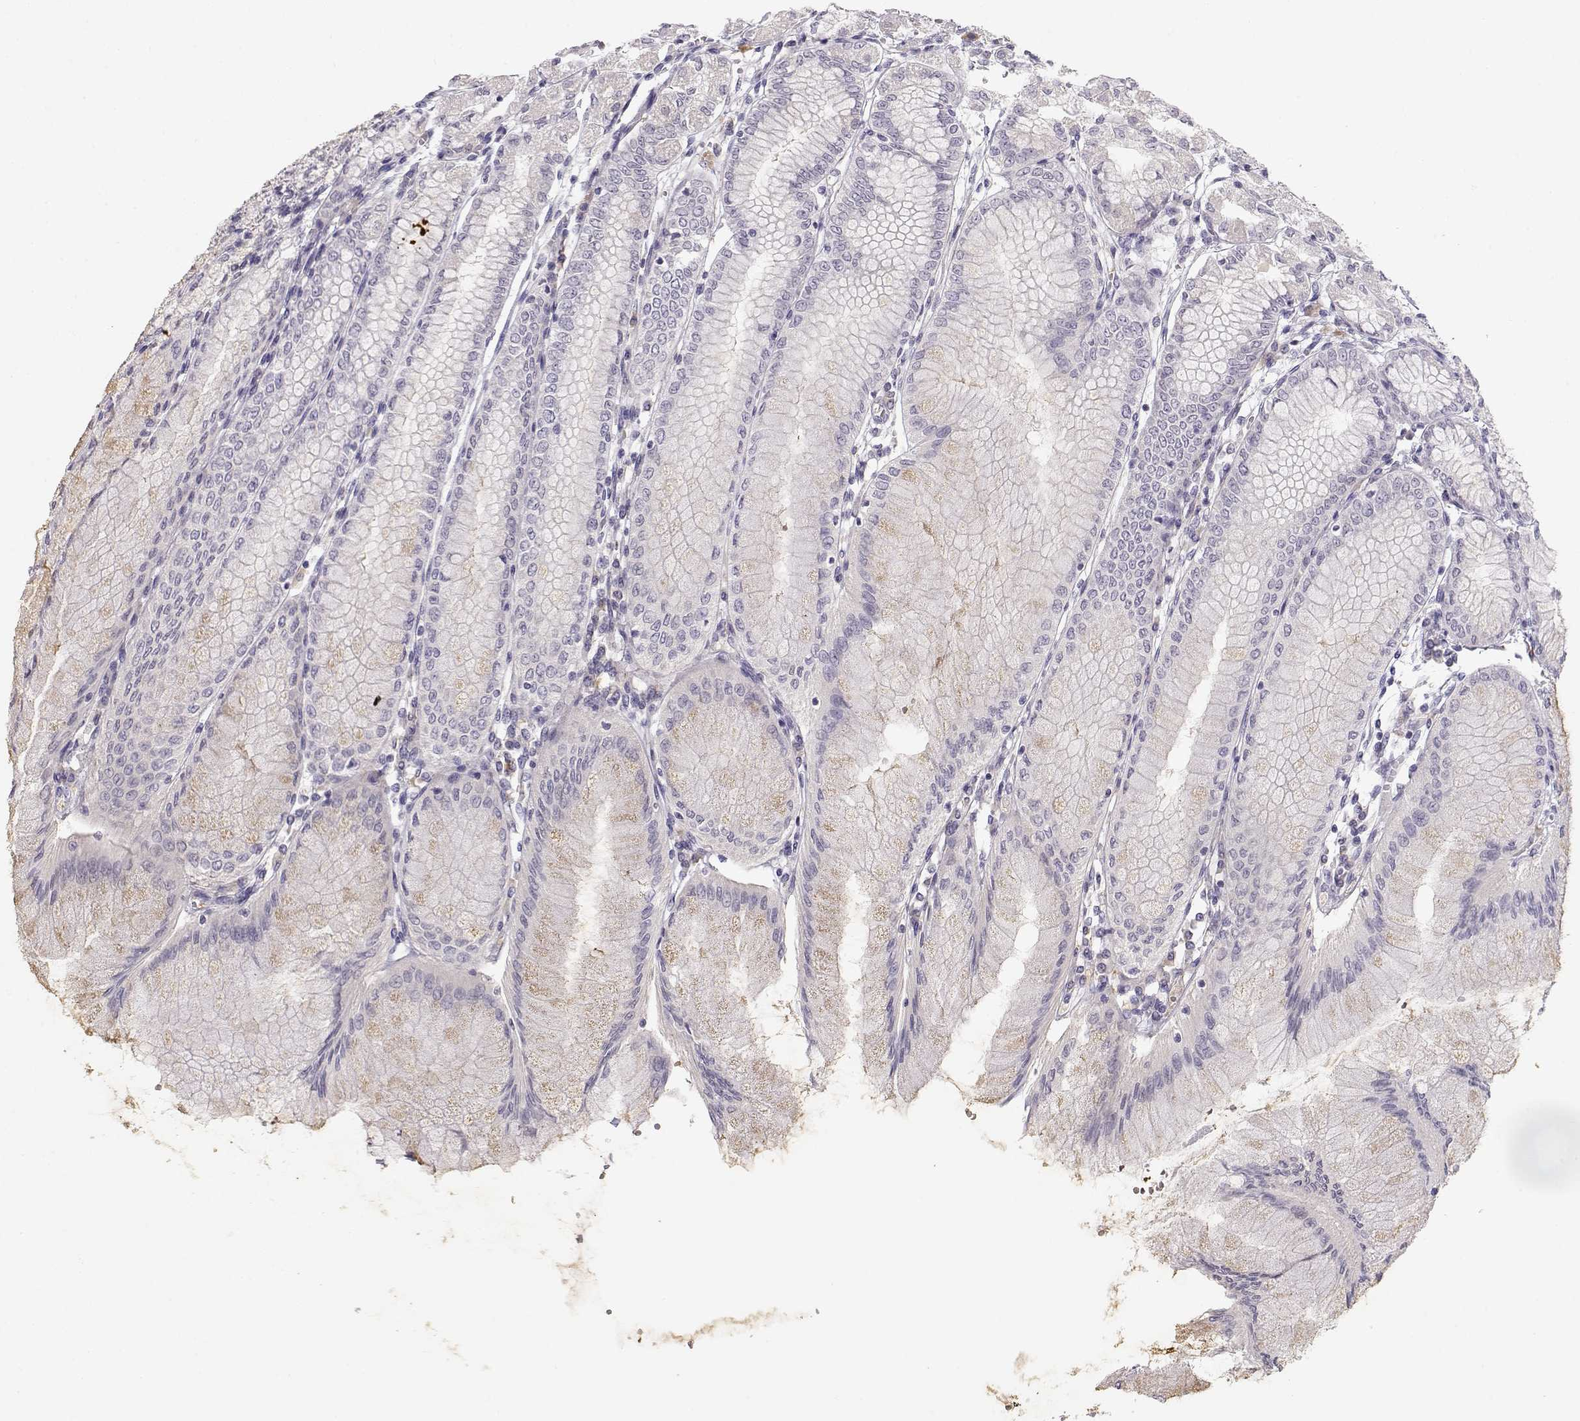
{"staining": {"intensity": "negative", "quantity": "none", "location": "none"}, "tissue": "stomach", "cell_type": "Glandular cells", "image_type": "normal", "snomed": [{"axis": "morphology", "description": "Normal tissue, NOS"}, {"axis": "topography", "description": "Skeletal muscle"}, {"axis": "topography", "description": "Stomach"}], "caption": "A histopathology image of stomach stained for a protein demonstrates no brown staining in glandular cells.", "gene": "TTC26", "patient": {"sex": "female", "age": 57}}